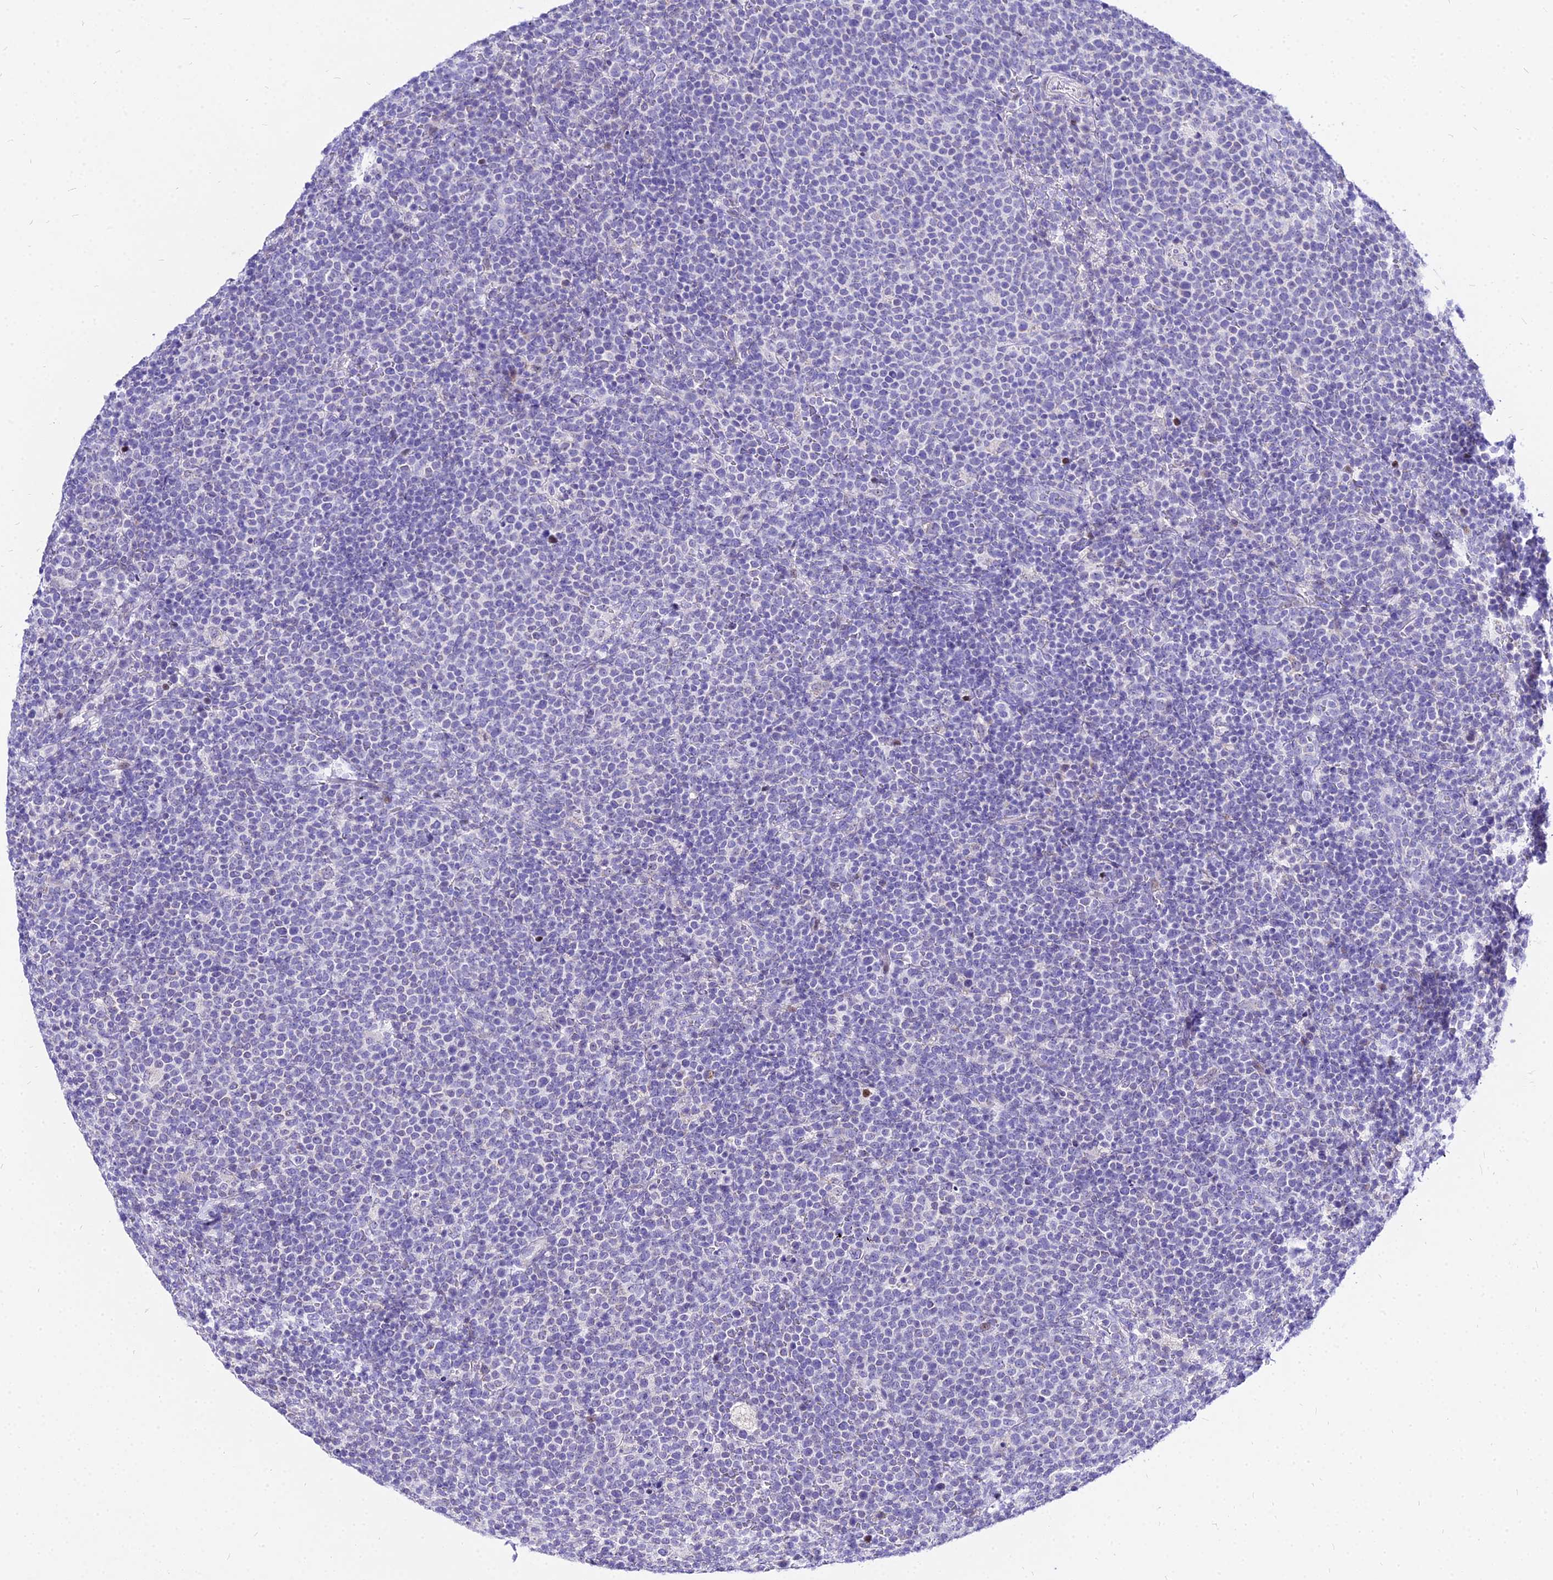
{"staining": {"intensity": "negative", "quantity": "none", "location": "none"}, "tissue": "lymphoma", "cell_type": "Tumor cells", "image_type": "cancer", "snomed": [{"axis": "morphology", "description": "Malignant lymphoma, non-Hodgkin's type, High grade"}, {"axis": "topography", "description": "Lymph node"}], "caption": "The image reveals no staining of tumor cells in lymphoma.", "gene": "CARD18", "patient": {"sex": "male", "age": 61}}